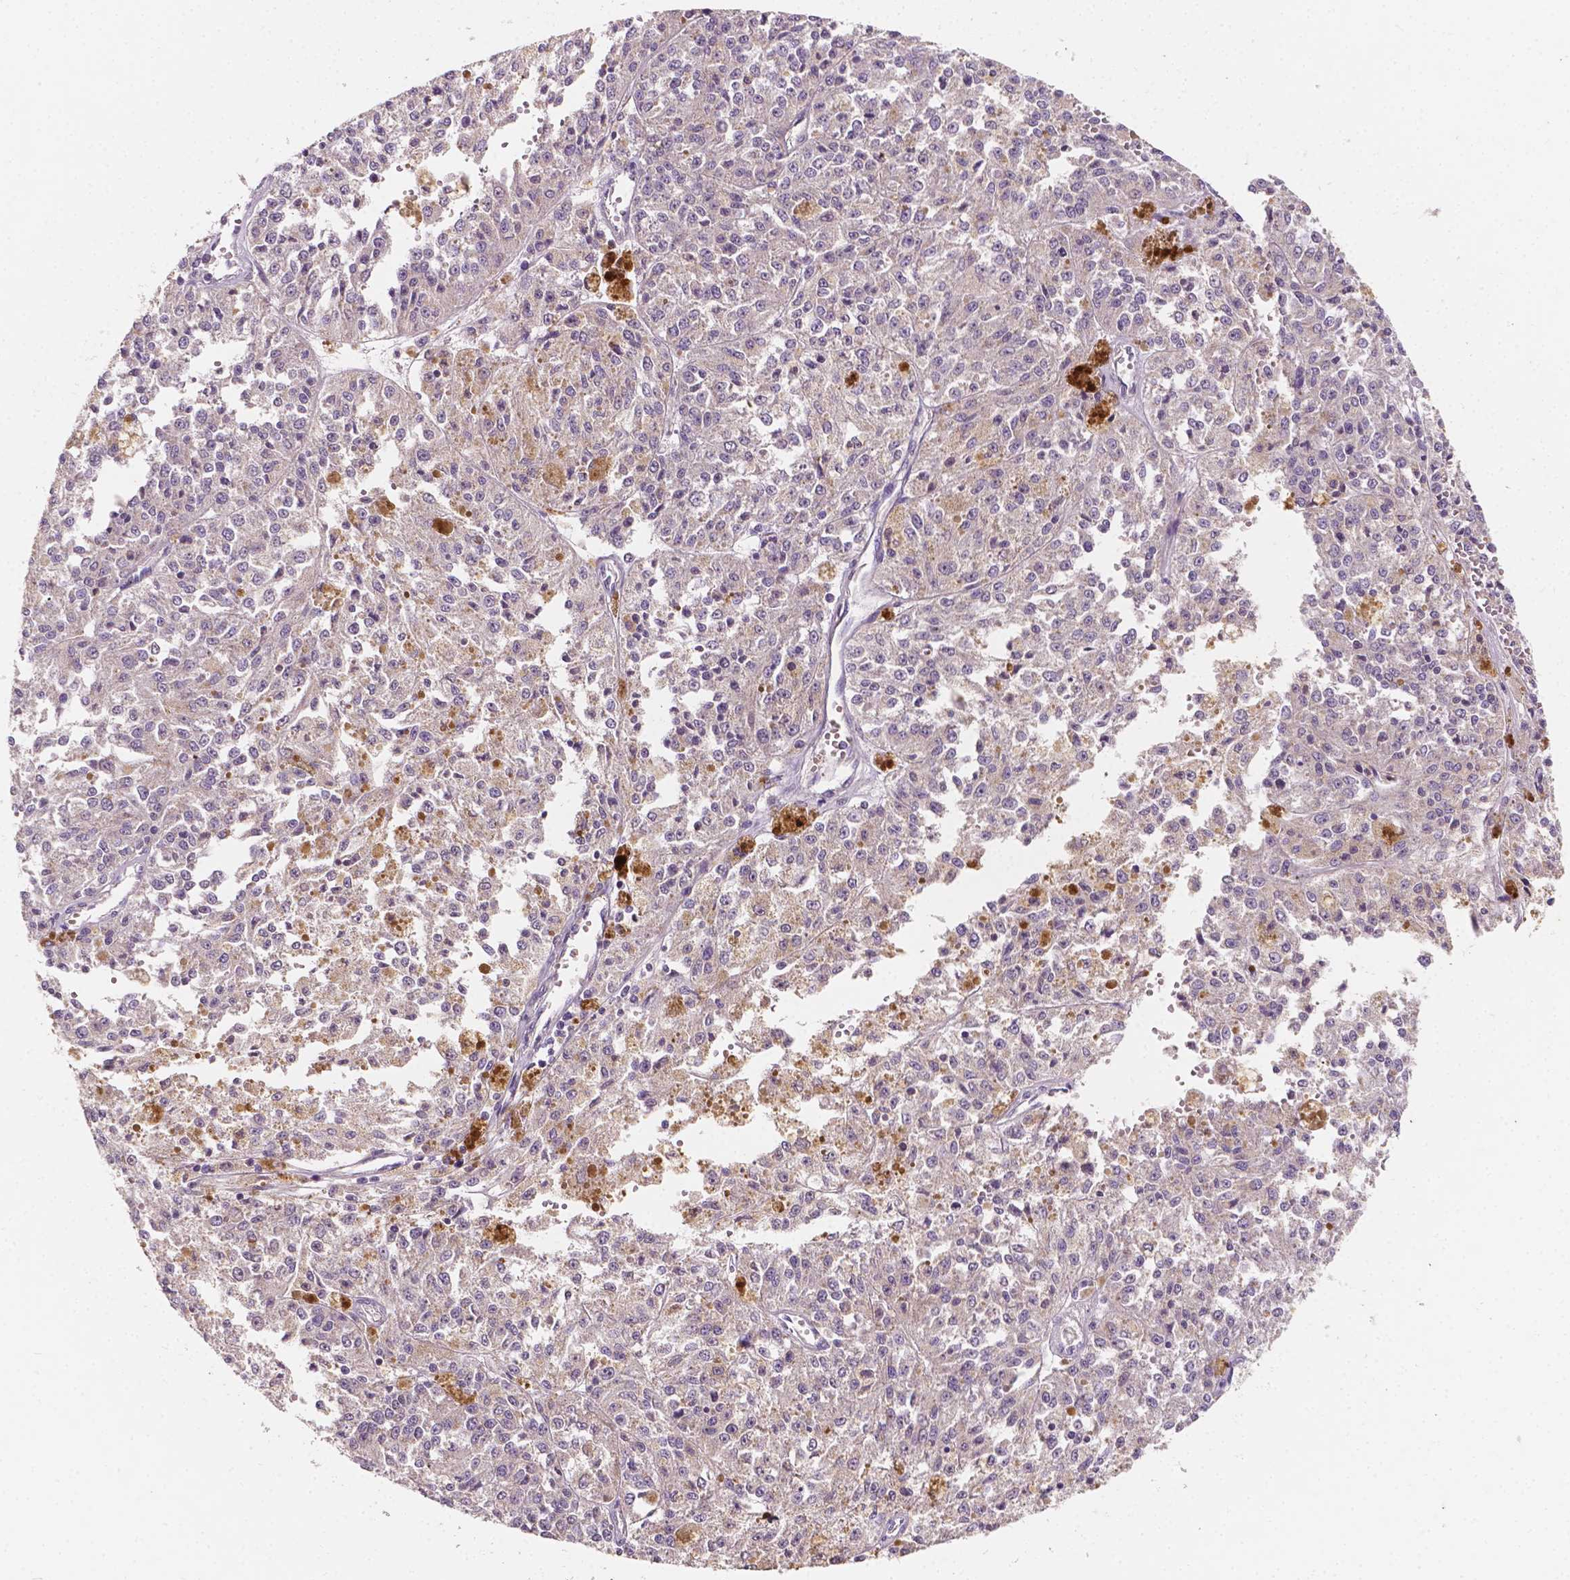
{"staining": {"intensity": "negative", "quantity": "none", "location": "none"}, "tissue": "melanoma", "cell_type": "Tumor cells", "image_type": "cancer", "snomed": [{"axis": "morphology", "description": "Malignant melanoma, Metastatic site"}, {"axis": "topography", "description": "Lymph node"}], "caption": "The immunohistochemistry (IHC) image has no significant staining in tumor cells of malignant melanoma (metastatic site) tissue.", "gene": "SIRT2", "patient": {"sex": "female", "age": 64}}